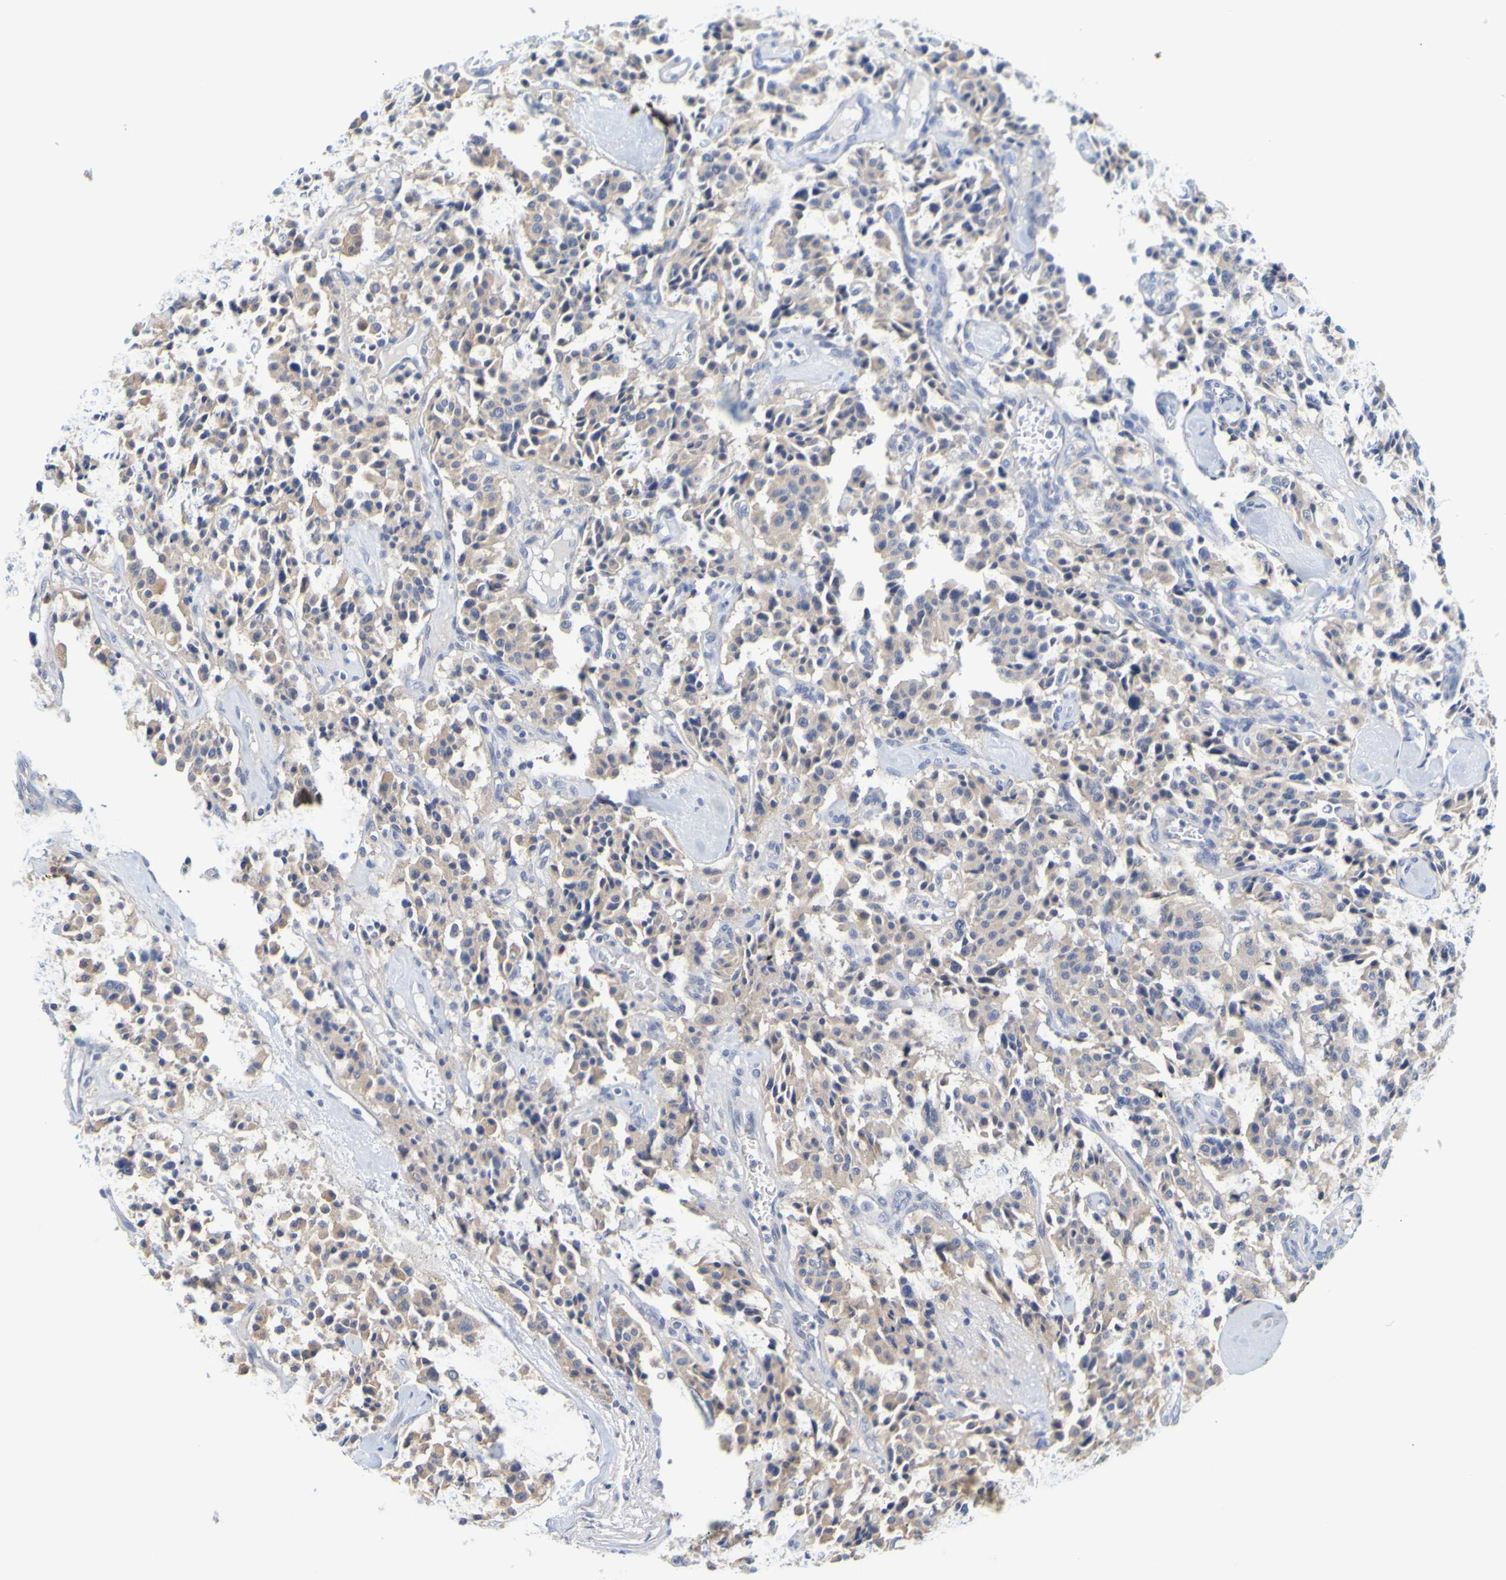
{"staining": {"intensity": "weak", "quantity": "<25%", "location": "cytoplasmic/membranous"}, "tissue": "carcinoid", "cell_type": "Tumor cells", "image_type": "cancer", "snomed": [{"axis": "morphology", "description": "Carcinoid, malignant, NOS"}, {"axis": "topography", "description": "Lung"}], "caption": "A high-resolution photomicrograph shows immunohistochemistry staining of carcinoid (malignant), which shows no significant staining in tumor cells.", "gene": "ENDOU", "patient": {"sex": "male", "age": 30}}